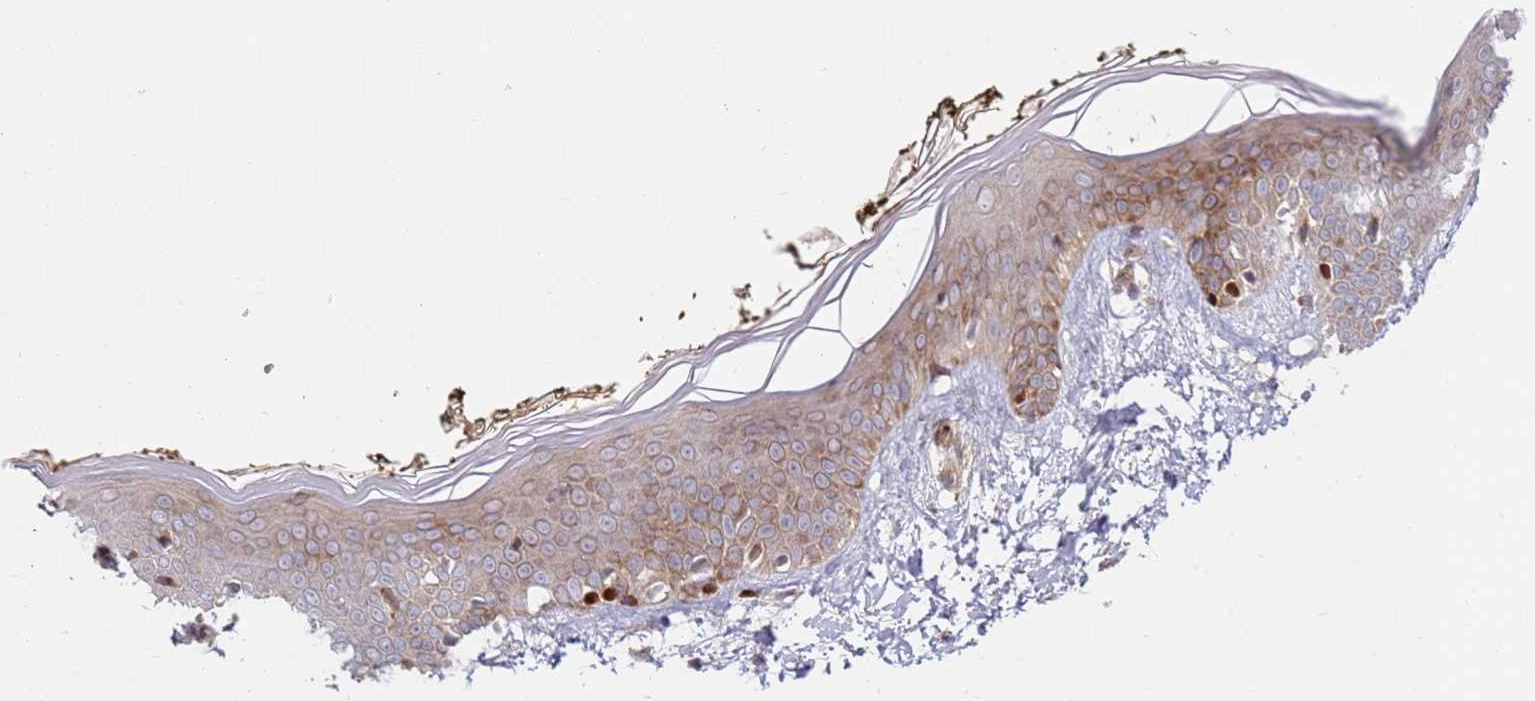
{"staining": {"intensity": "moderate", "quantity": ">75%", "location": "cytoplasmic/membranous,nuclear"}, "tissue": "skin", "cell_type": "Fibroblasts", "image_type": "normal", "snomed": [{"axis": "morphology", "description": "Normal tissue, NOS"}, {"axis": "topography", "description": "Skin"}], "caption": "This micrograph displays normal skin stained with immunohistochemistry to label a protein in brown. The cytoplasmic/membranous,nuclear of fibroblasts show moderate positivity for the protein. Nuclei are counter-stained blue.", "gene": "TMEM233", "patient": {"sex": "female", "age": 34}}